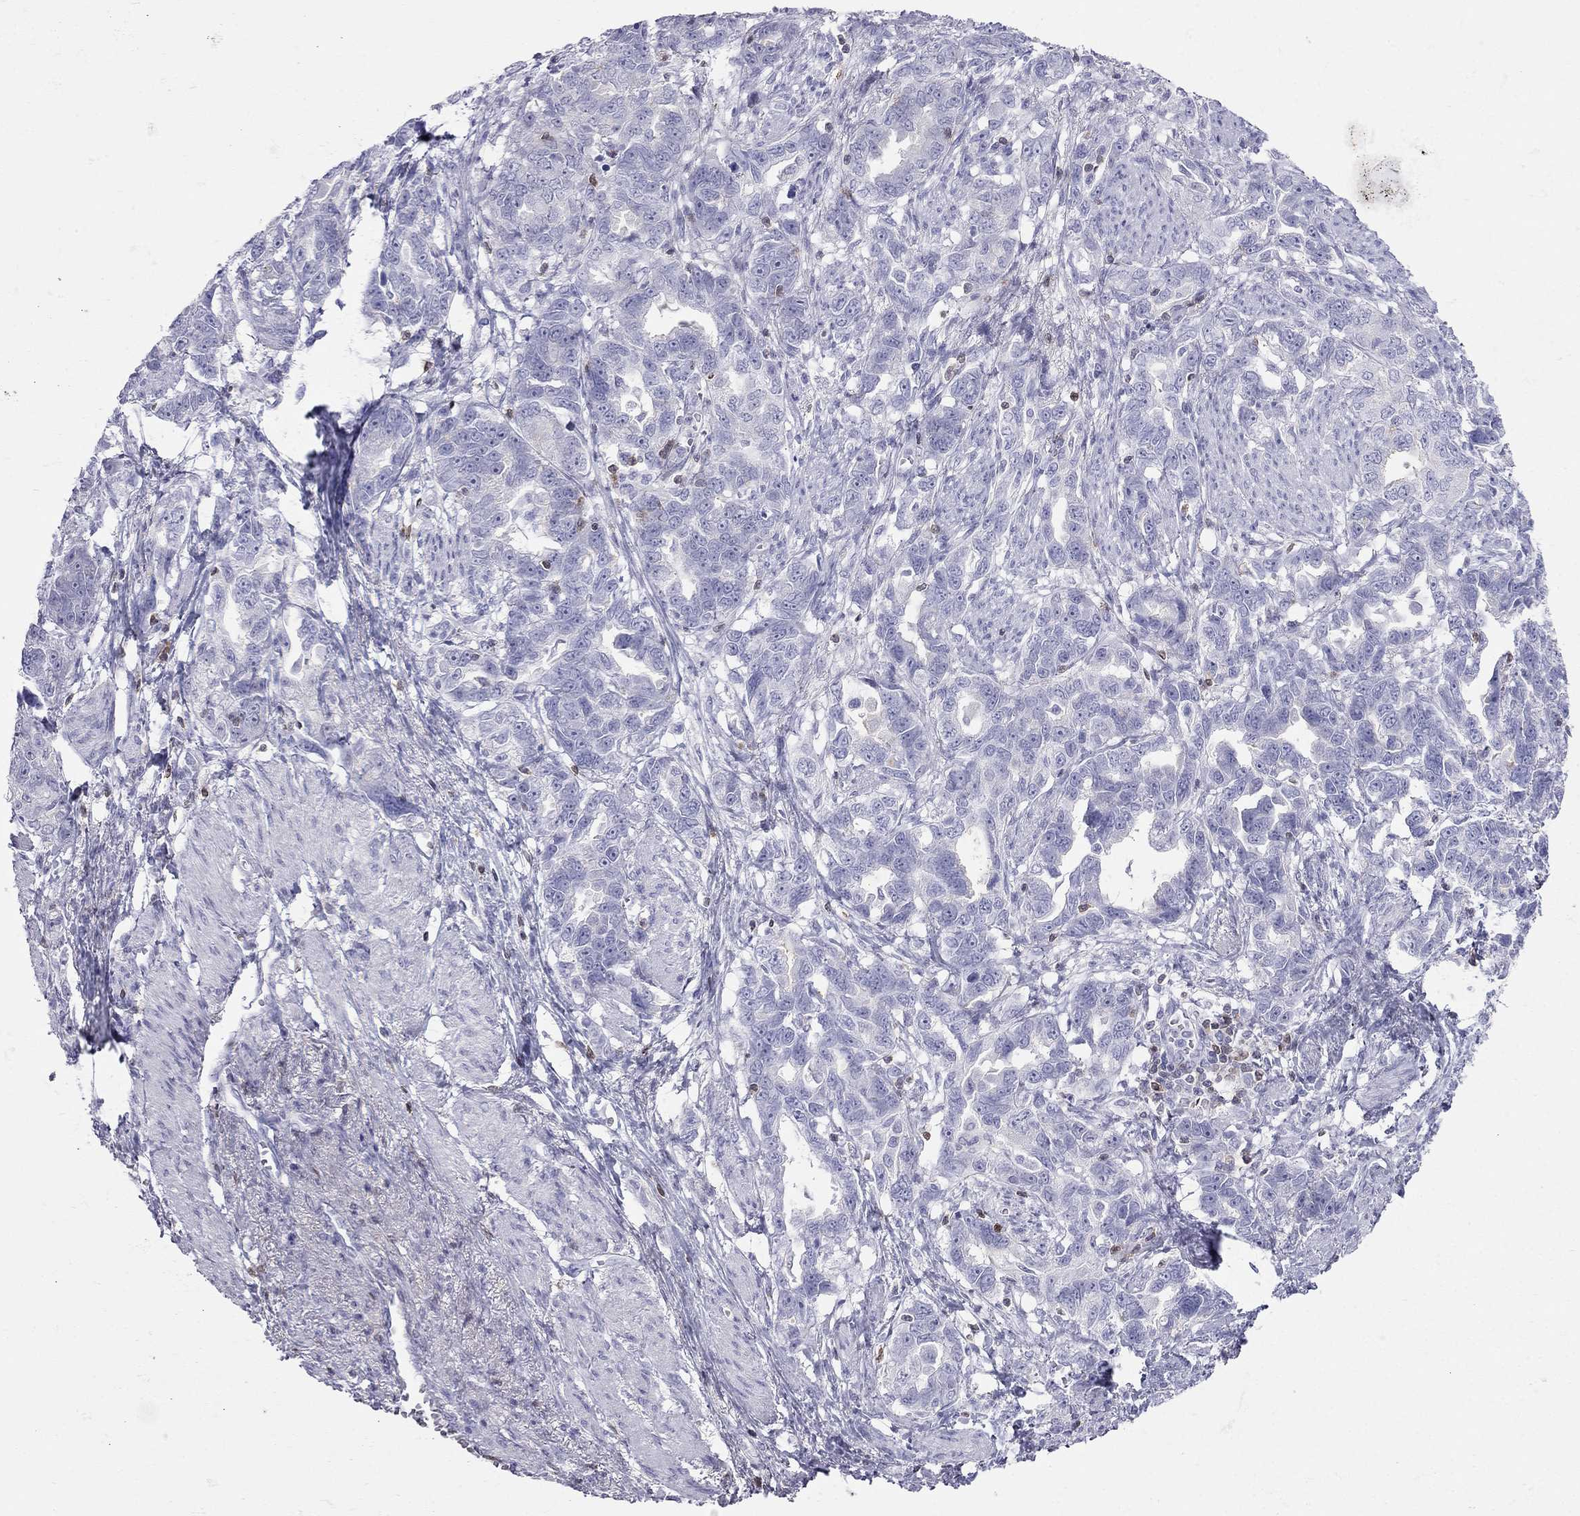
{"staining": {"intensity": "negative", "quantity": "none", "location": "none"}, "tissue": "ovarian cancer", "cell_type": "Tumor cells", "image_type": "cancer", "snomed": [{"axis": "morphology", "description": "Cystadenocarcinoma, serous, NOS"}, {"axis": "topography", "description": "Ovary"}], "caption": "IHC micrograph of ovarian serous cystadenocarcinoma stained for a protein (brown), which demonstrates no positivity in tumor cells.", "gene": "SH2D2A", "patient": {"sex": "female", "age": 51}}